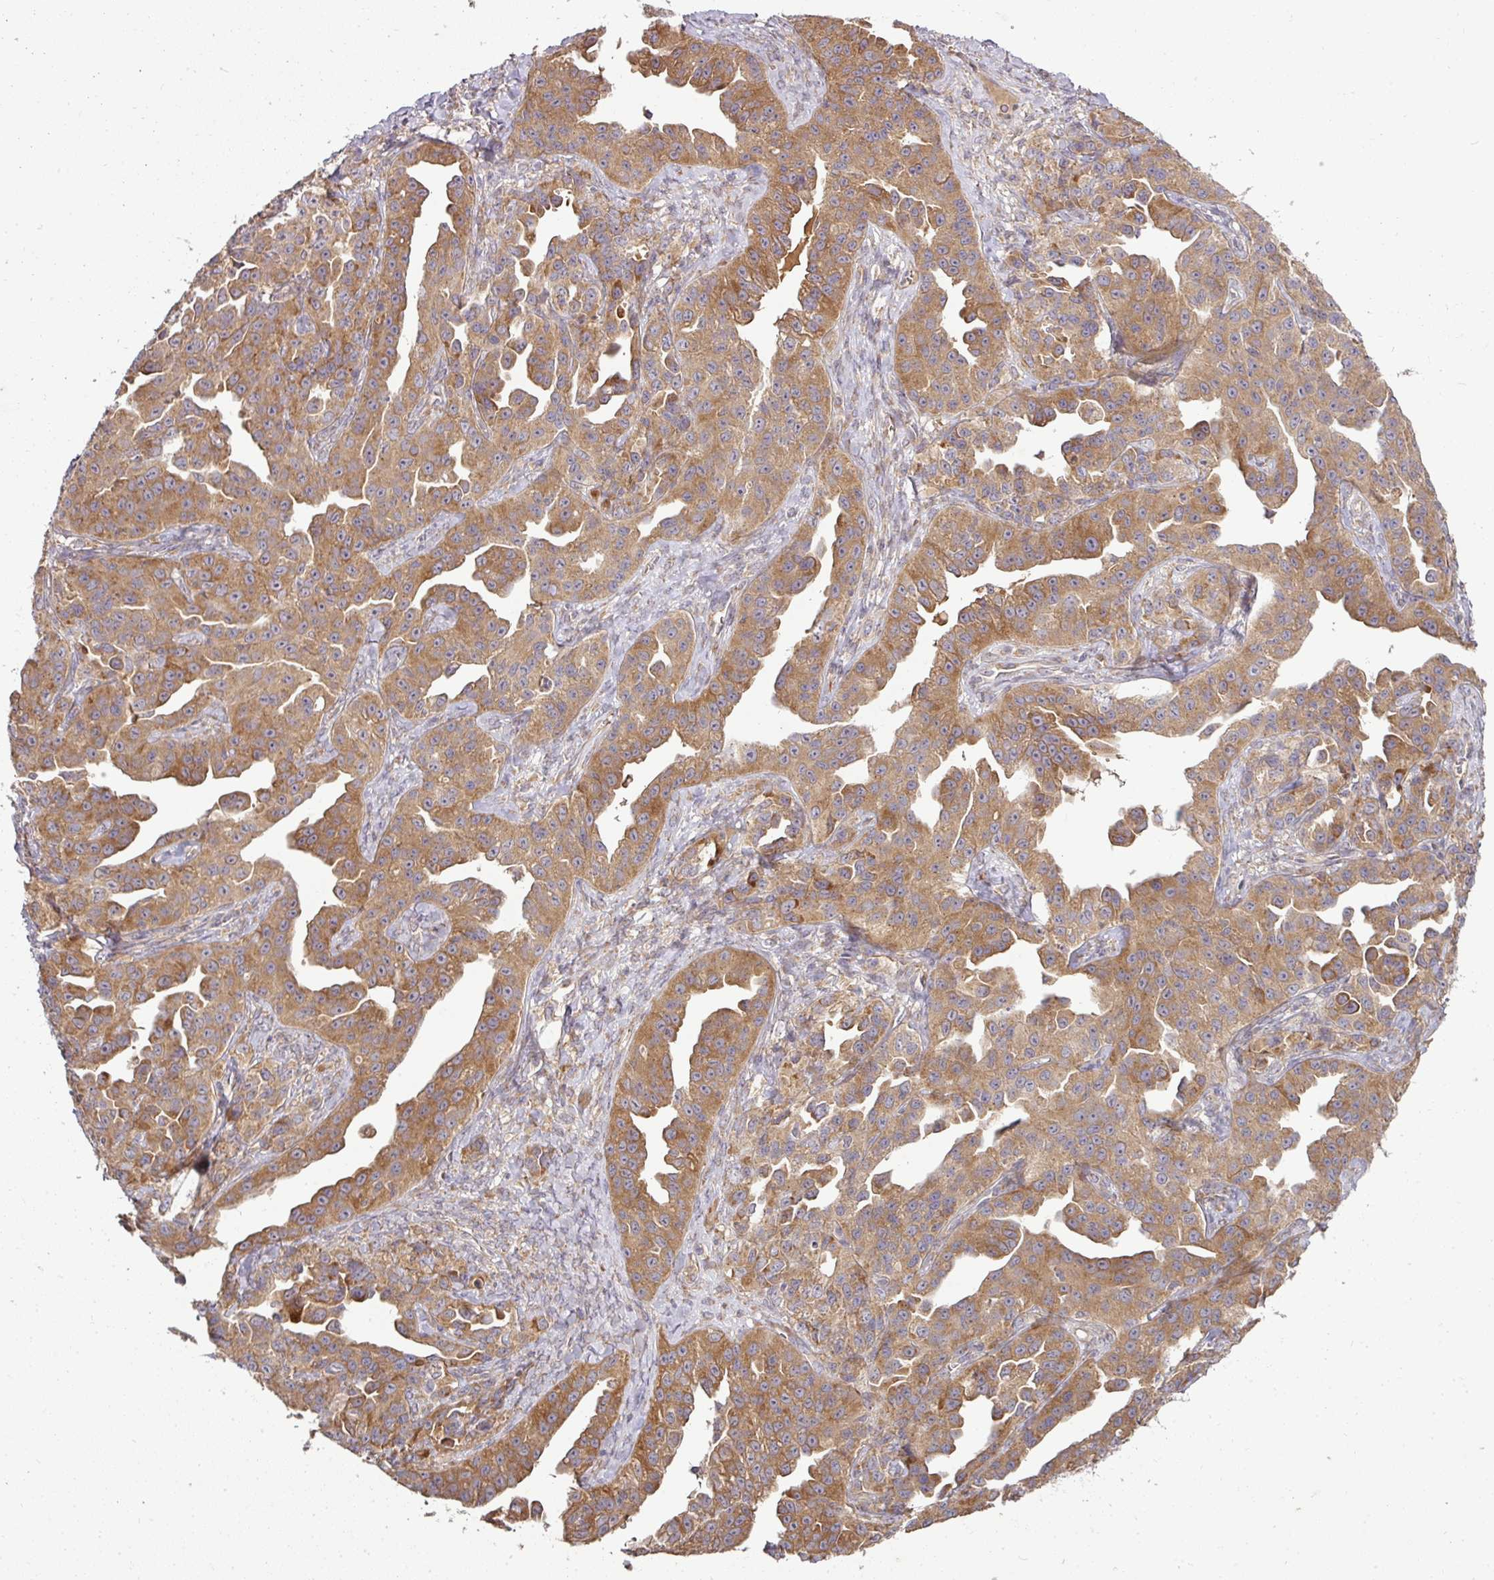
{"staining": {"intensity": "moderate", "quantity": ">75%", "location": "cytoplasmic/membranous"}, "tissue": "ovarian cancer", "cell_type": "Tumor cells", "image_type": "cancer", "snomed": [{"axis": "morphology", "description": "Cystadenocarcinoma, serous, NOS"}, {"axis": "topography", "description": "Ovary"}], "caption": "Immunohistochemistry (IHC) of human ovarian serous cystadenocarcinoma shows medium levels of moderate cytoplasmic/membranous expression in about >75% of tumor cells.", "gene": "GALP", "patient": {"sex": "female", "age": 75}}